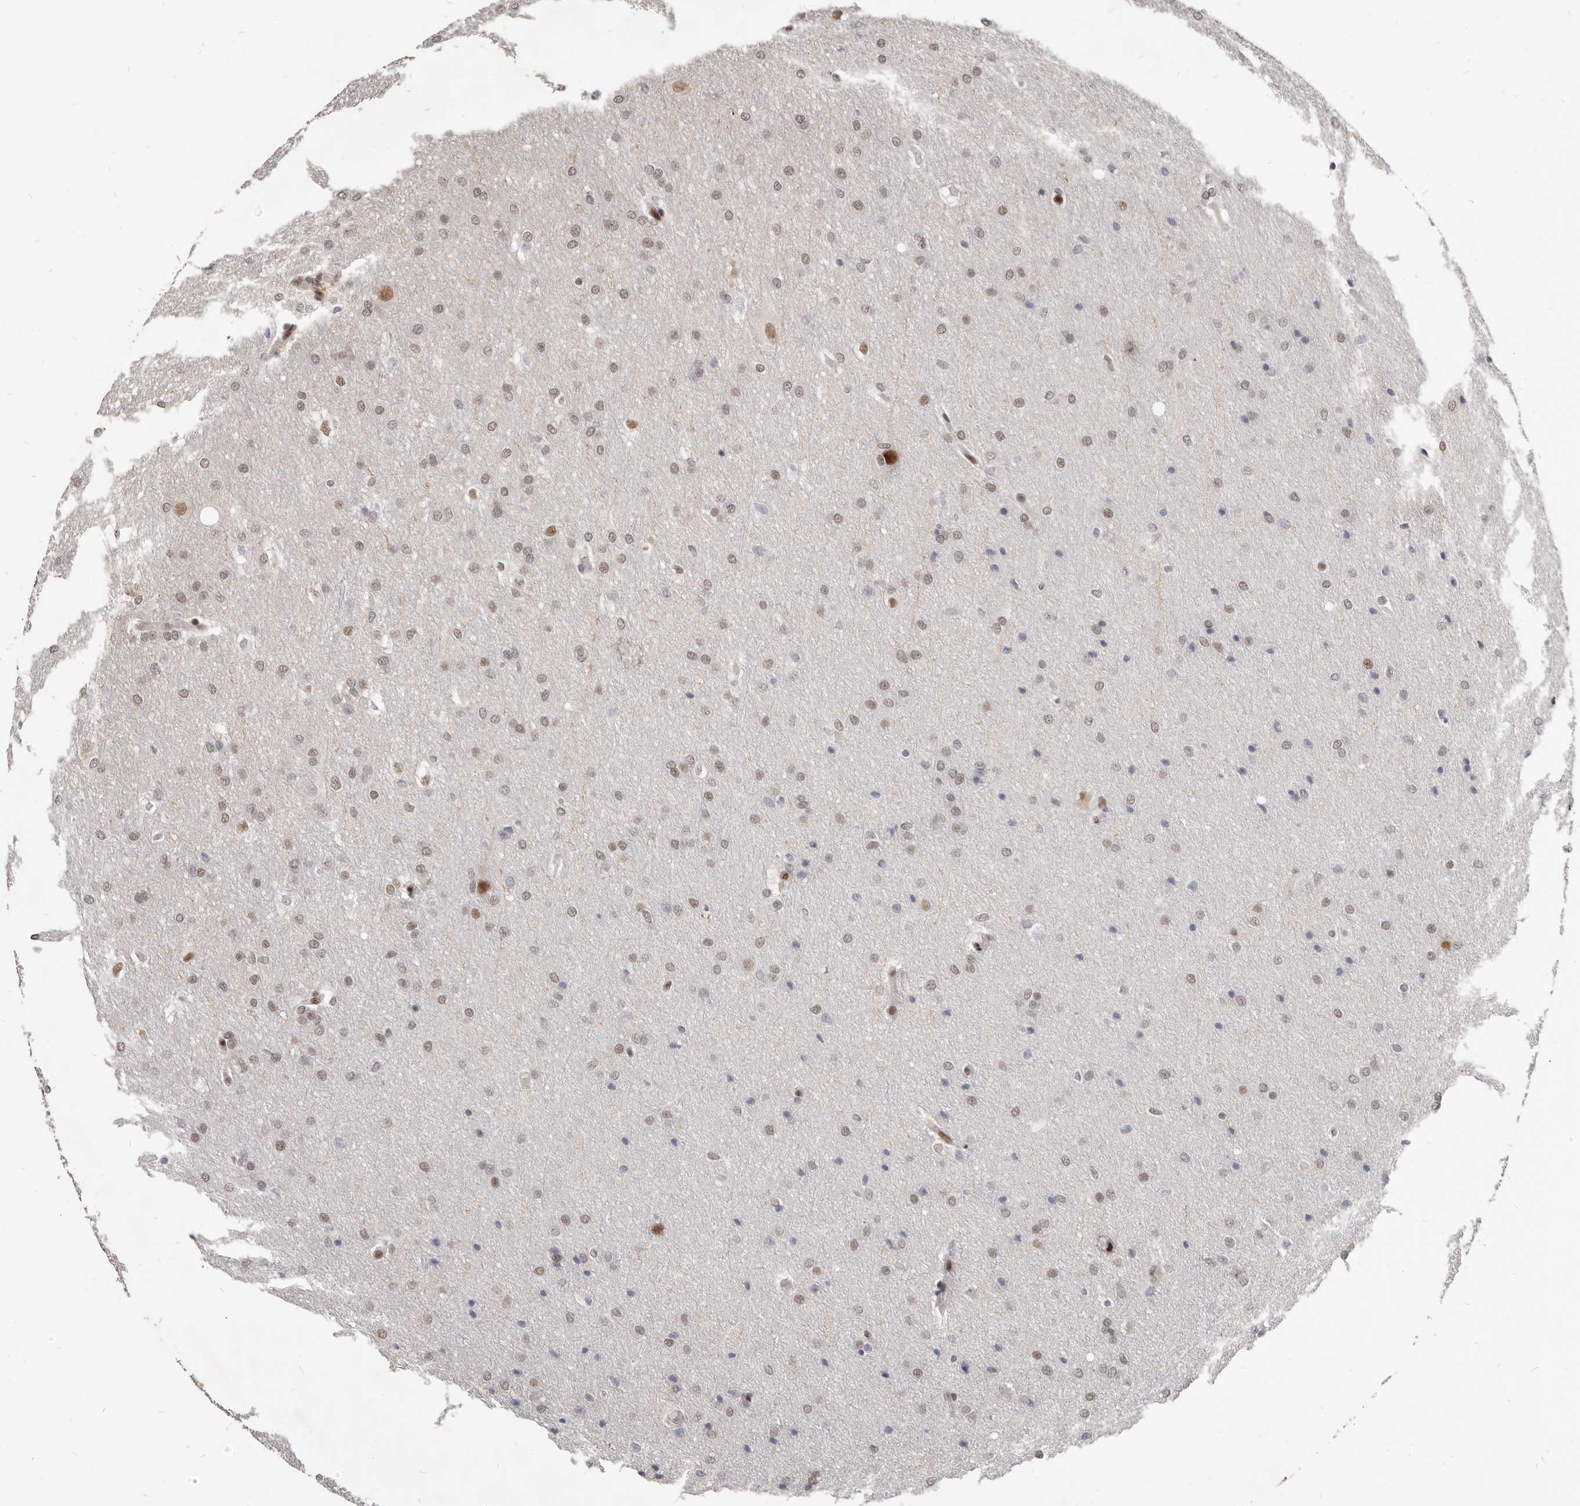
{"staining": {"intensity": "weak", "quantity": ">75%", "location": "nuclear"}, "tissue": "glioma", "cell_type": "Tumor cells", "image_type": "cancer", "snomed": [{"axis": "morphology", "description": "Glioma, malignant, Low grade"}, {"axis": "topography", "description": "Brain"}], "caption": "High-magnification brightfield microscopy of low-grade glioma (malignant) stained with DAB (brown) and counterstained with hematoxylin (blue). tumor cells exhibit weak nuclear positivity is present in about>75% of cells.", "gene": "ATF5", "patient": {"sex": "female", "age": 37}}